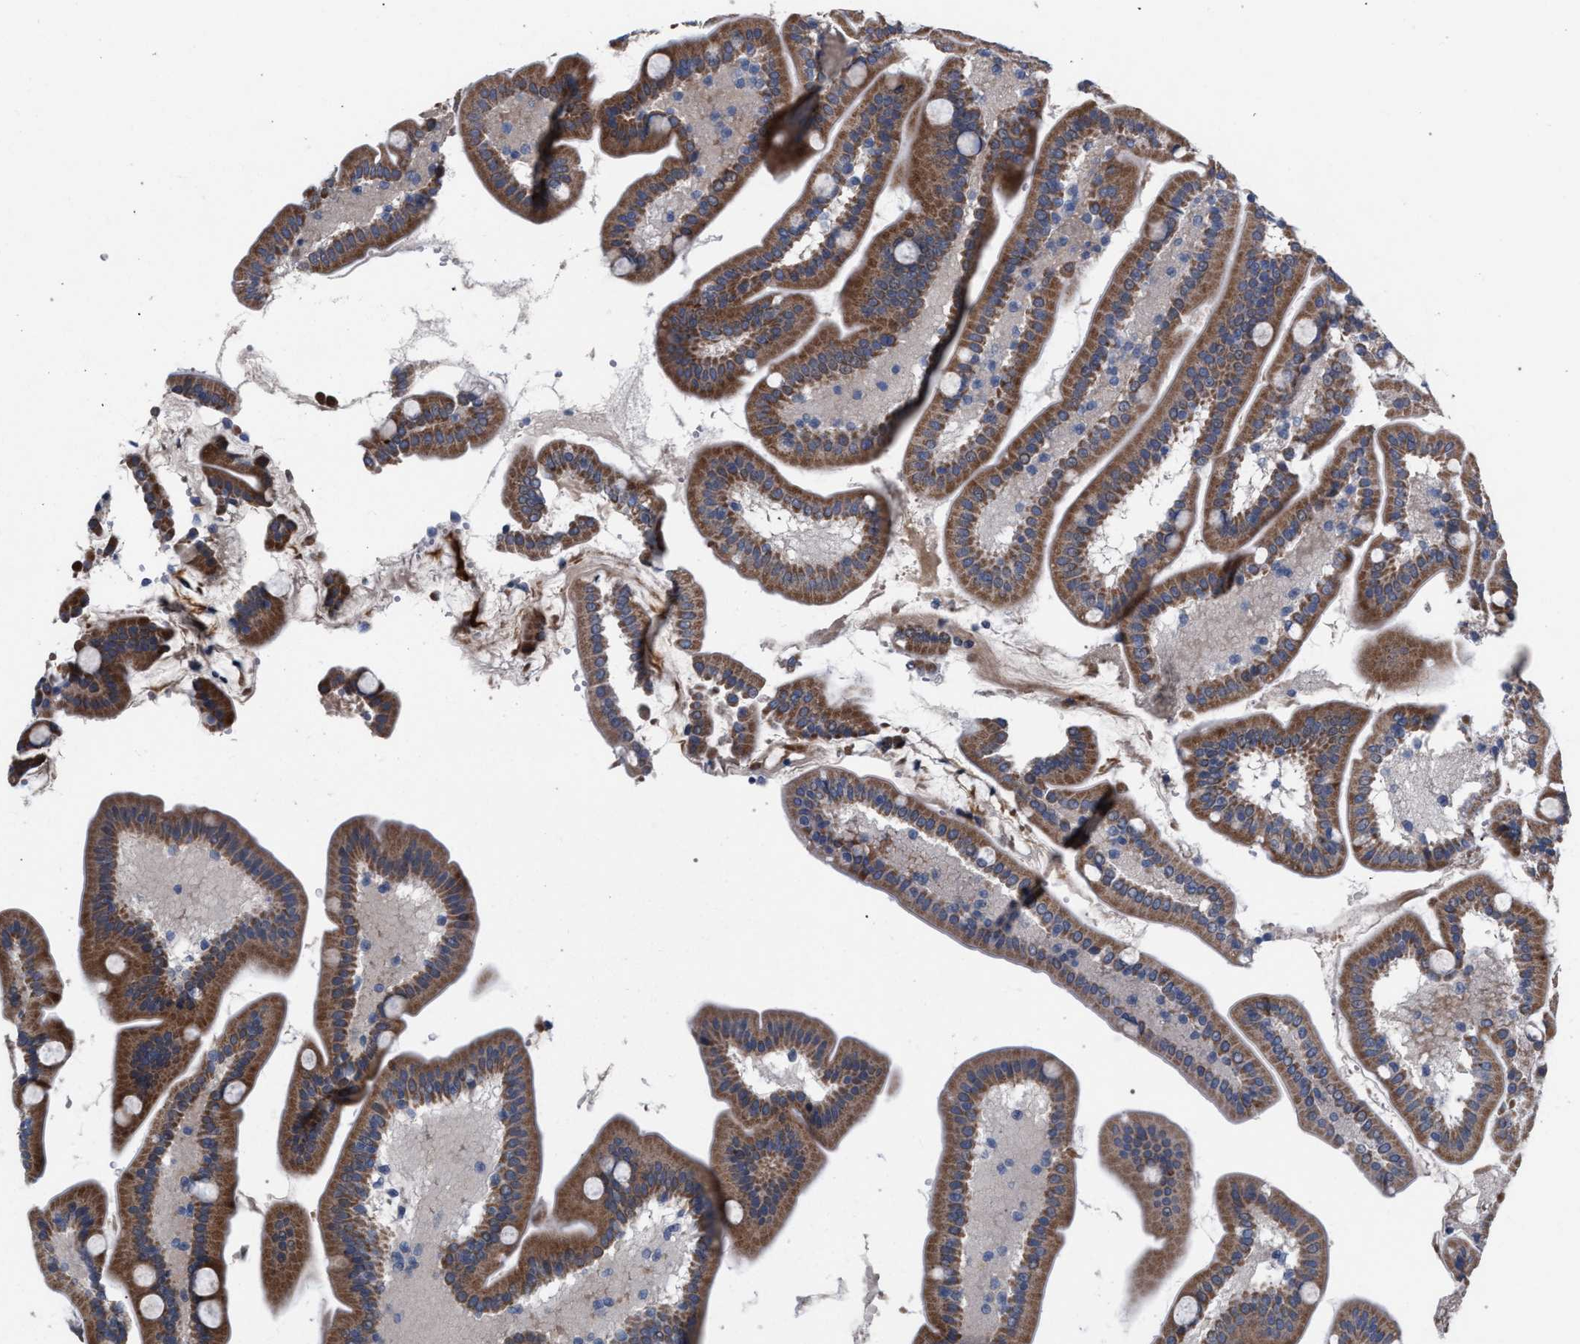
{"staining": {"intensity": "moderate", "quantity": ">75%", "location": "cytoplasmic/membranous"}, "tissue": "duodenum", "cell_type": "Glandular cells", "image_type": "normal", "snomed": [{"axis": "morphology", "description": "Normal tissue, NOS"}, {"axis": "topography", "description": "Duodenum"}], "caption": "Duodenum stained with DAB (3,3'-diaminobenzidine) immunohistochemistry (IHC) reveals medium levels of moderate cytoplasmic/membranous positivity in about >75% of glandular cells.", "gene": "RNF135", "patient": {"sex": "male", "age": 54}}